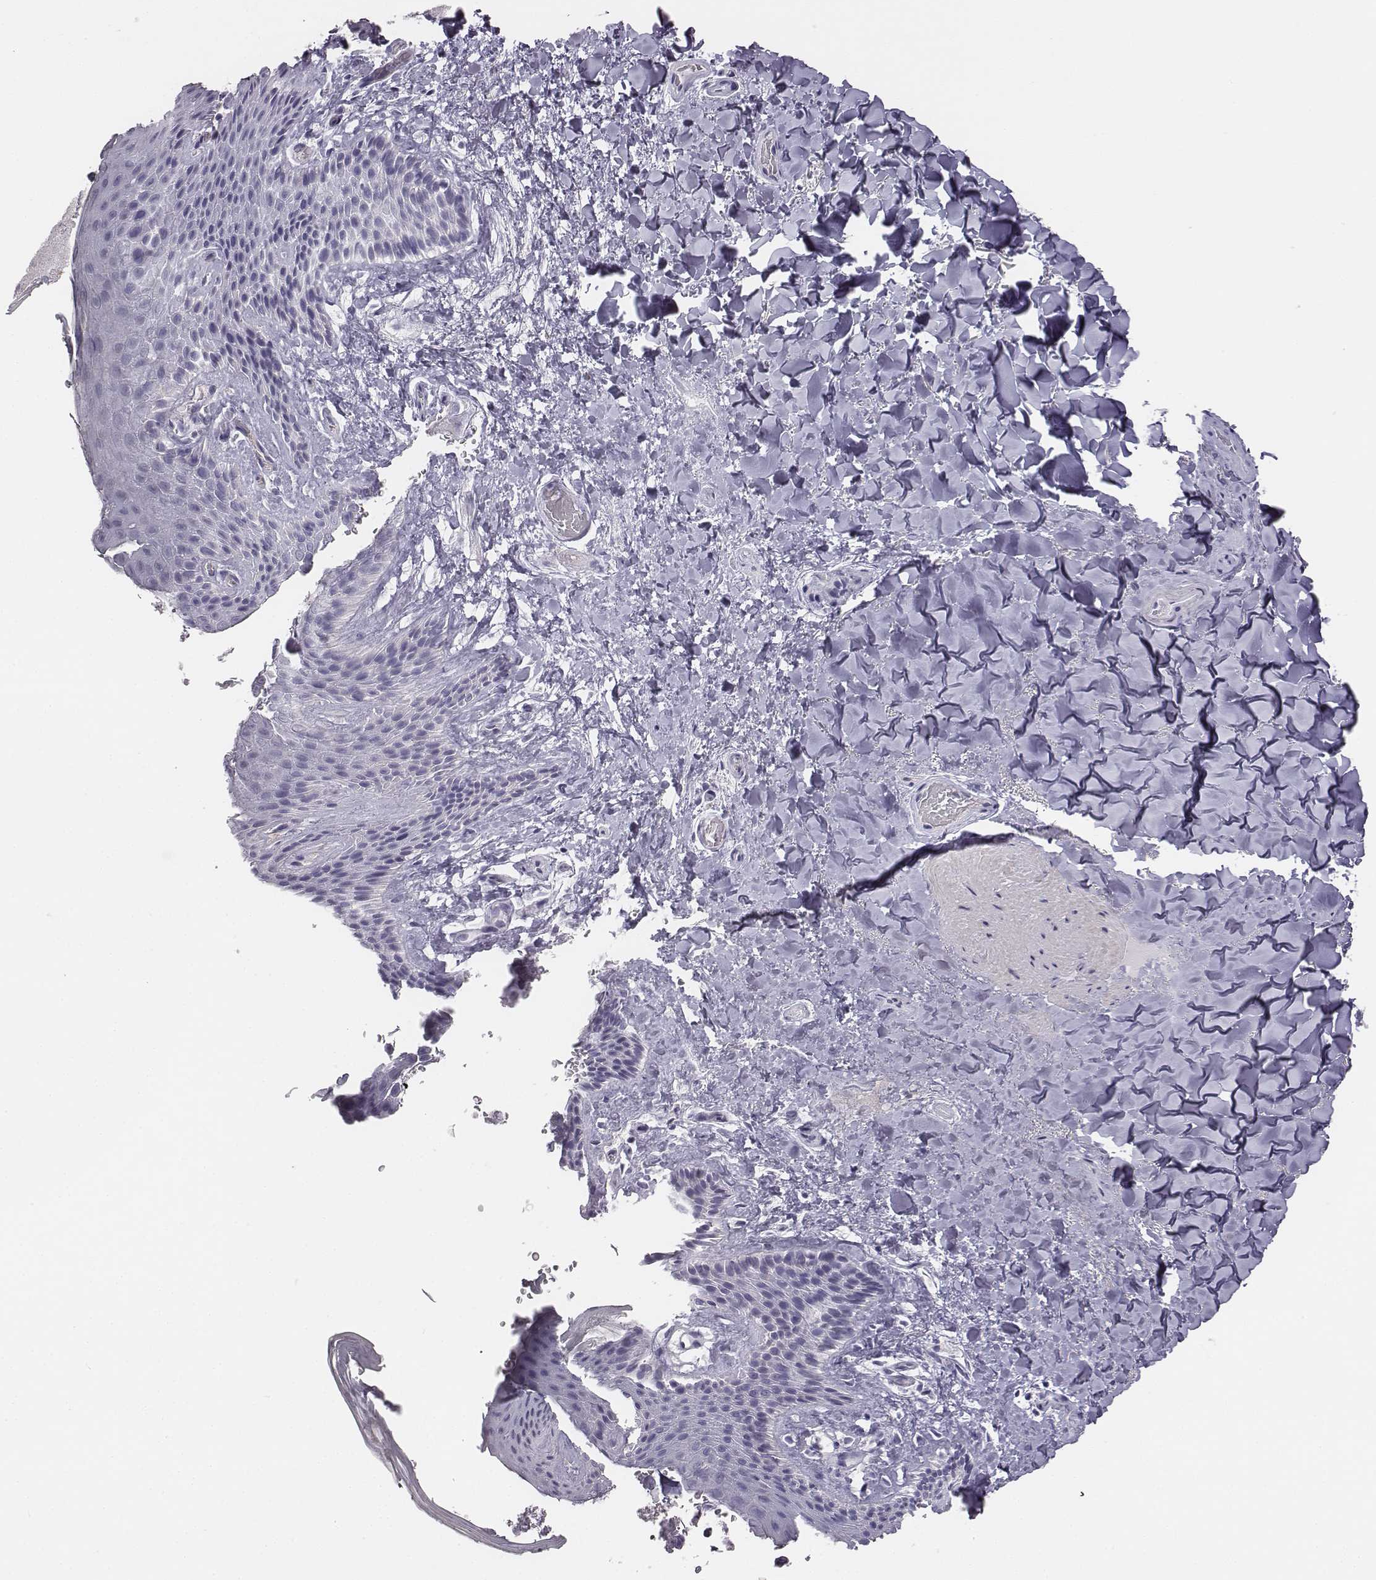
{"staining": {"intensity": "negative", "quantity": "none", "location": "none"}, "tissue": "skin", "cell_type": "Epidermal cells", "image_type": "normal", "snomed": [{"axis": "morphology", "description": "Normal tissue, NOS"}, {"axis": "topography", "description": "Anal"}], "caption": "An IHC photomicrograph of benign skin is shown. There is no staining in epidermal cells of skin.", "gene": "ADAM7", "patient": {"sex": "male", "age": 36}}